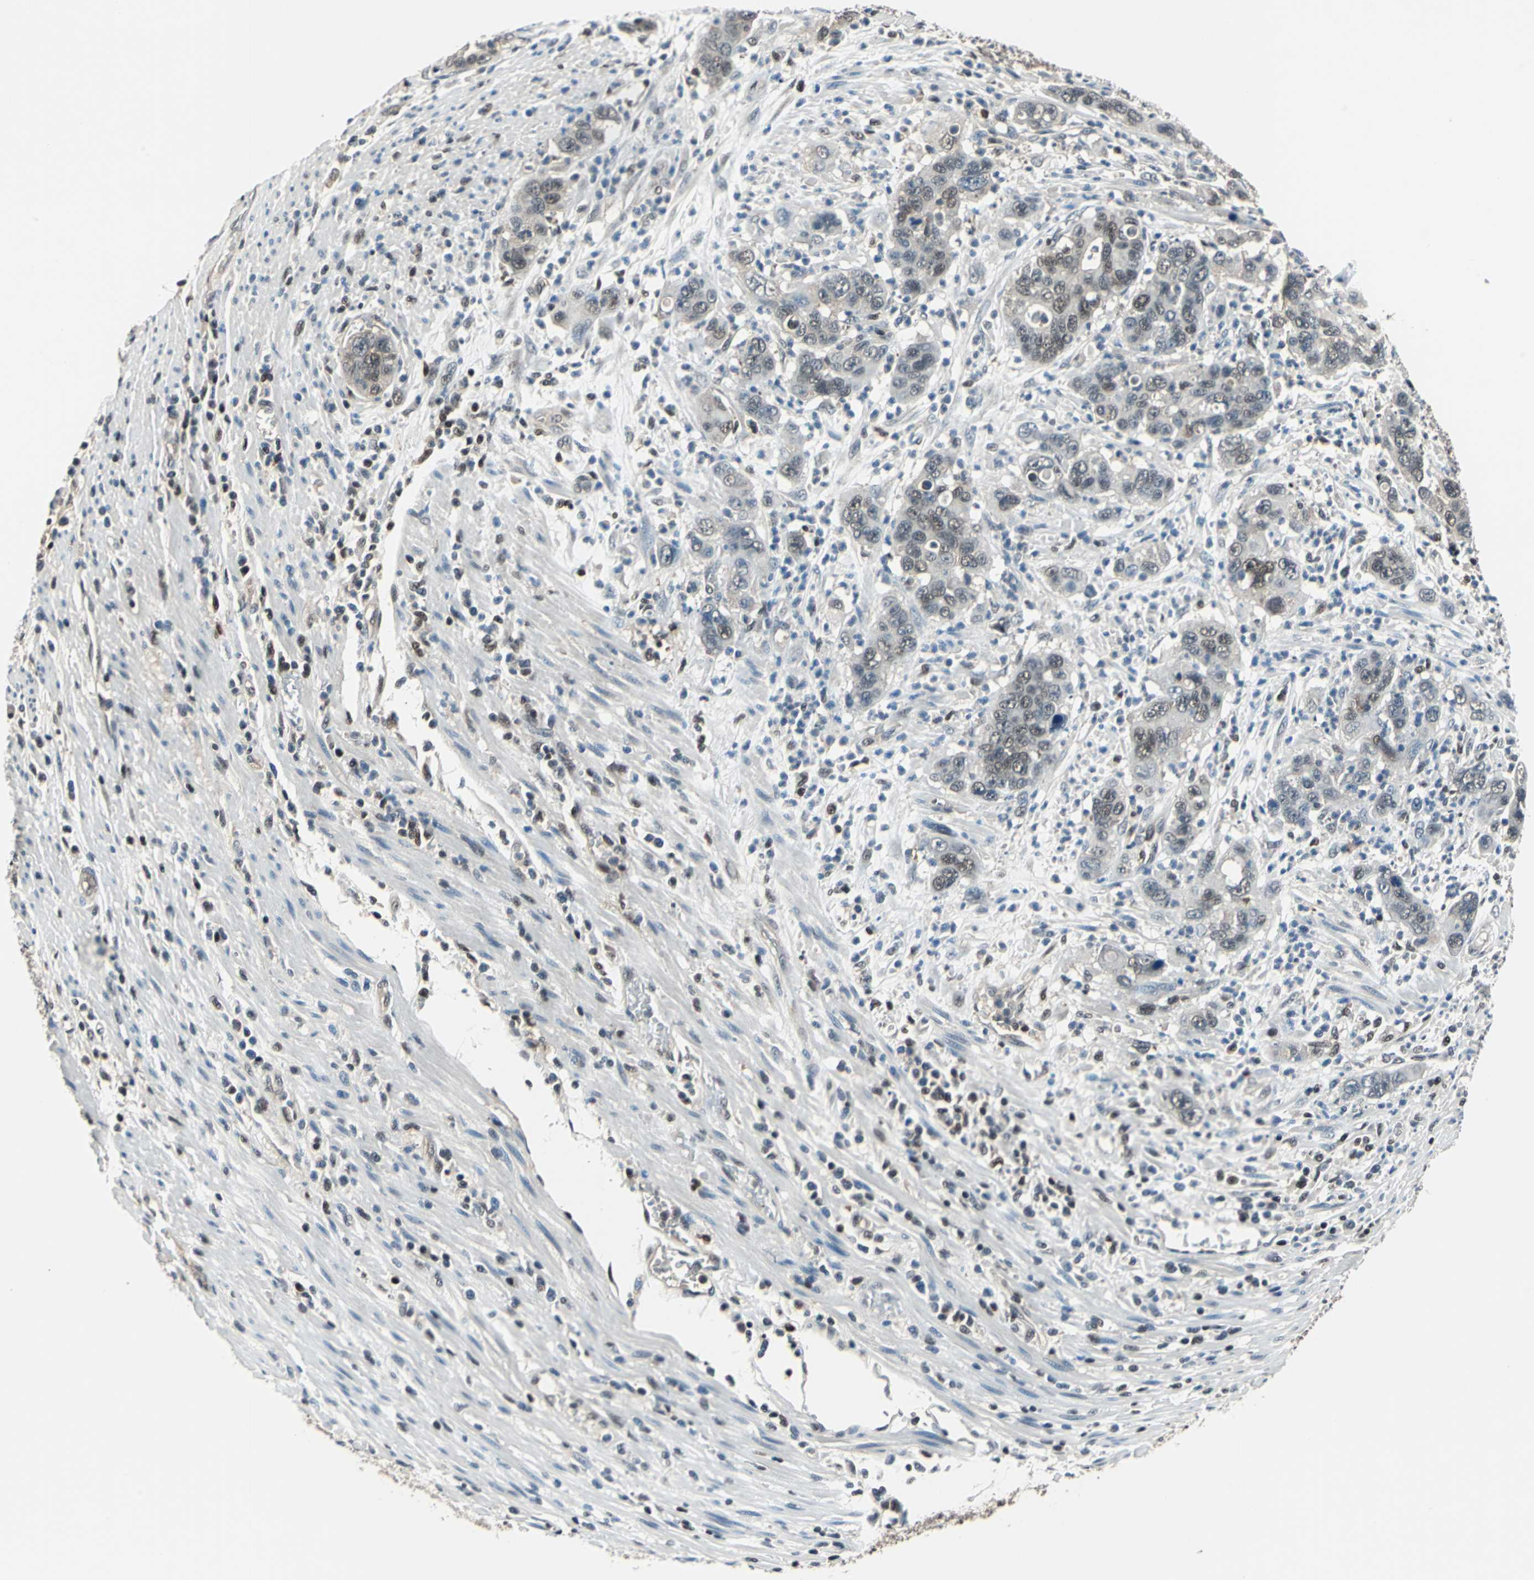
{"staining": {"intensity": "weak", "quantity": "25%-75%", "location": "cytoplasmic/membranous,nuclear"}, "tissue": "pancreatic cancer", "cell_type": "Tumor cells", "image_type": "cancer", "snomed": [{"axis": "morphology", "description": "Adenocarcinoma, NOS"}, {"axis": "topography", "description": "Pancreas"}], "caption": "Pancreatic cancer (adenocarcinoma) tissue reveals weak cytoplasmic/membranous and nuclear staining in about 25%-75% of tumor cells", "gene": "PSME1", "patient": {"sex": "female", "age": 71}}